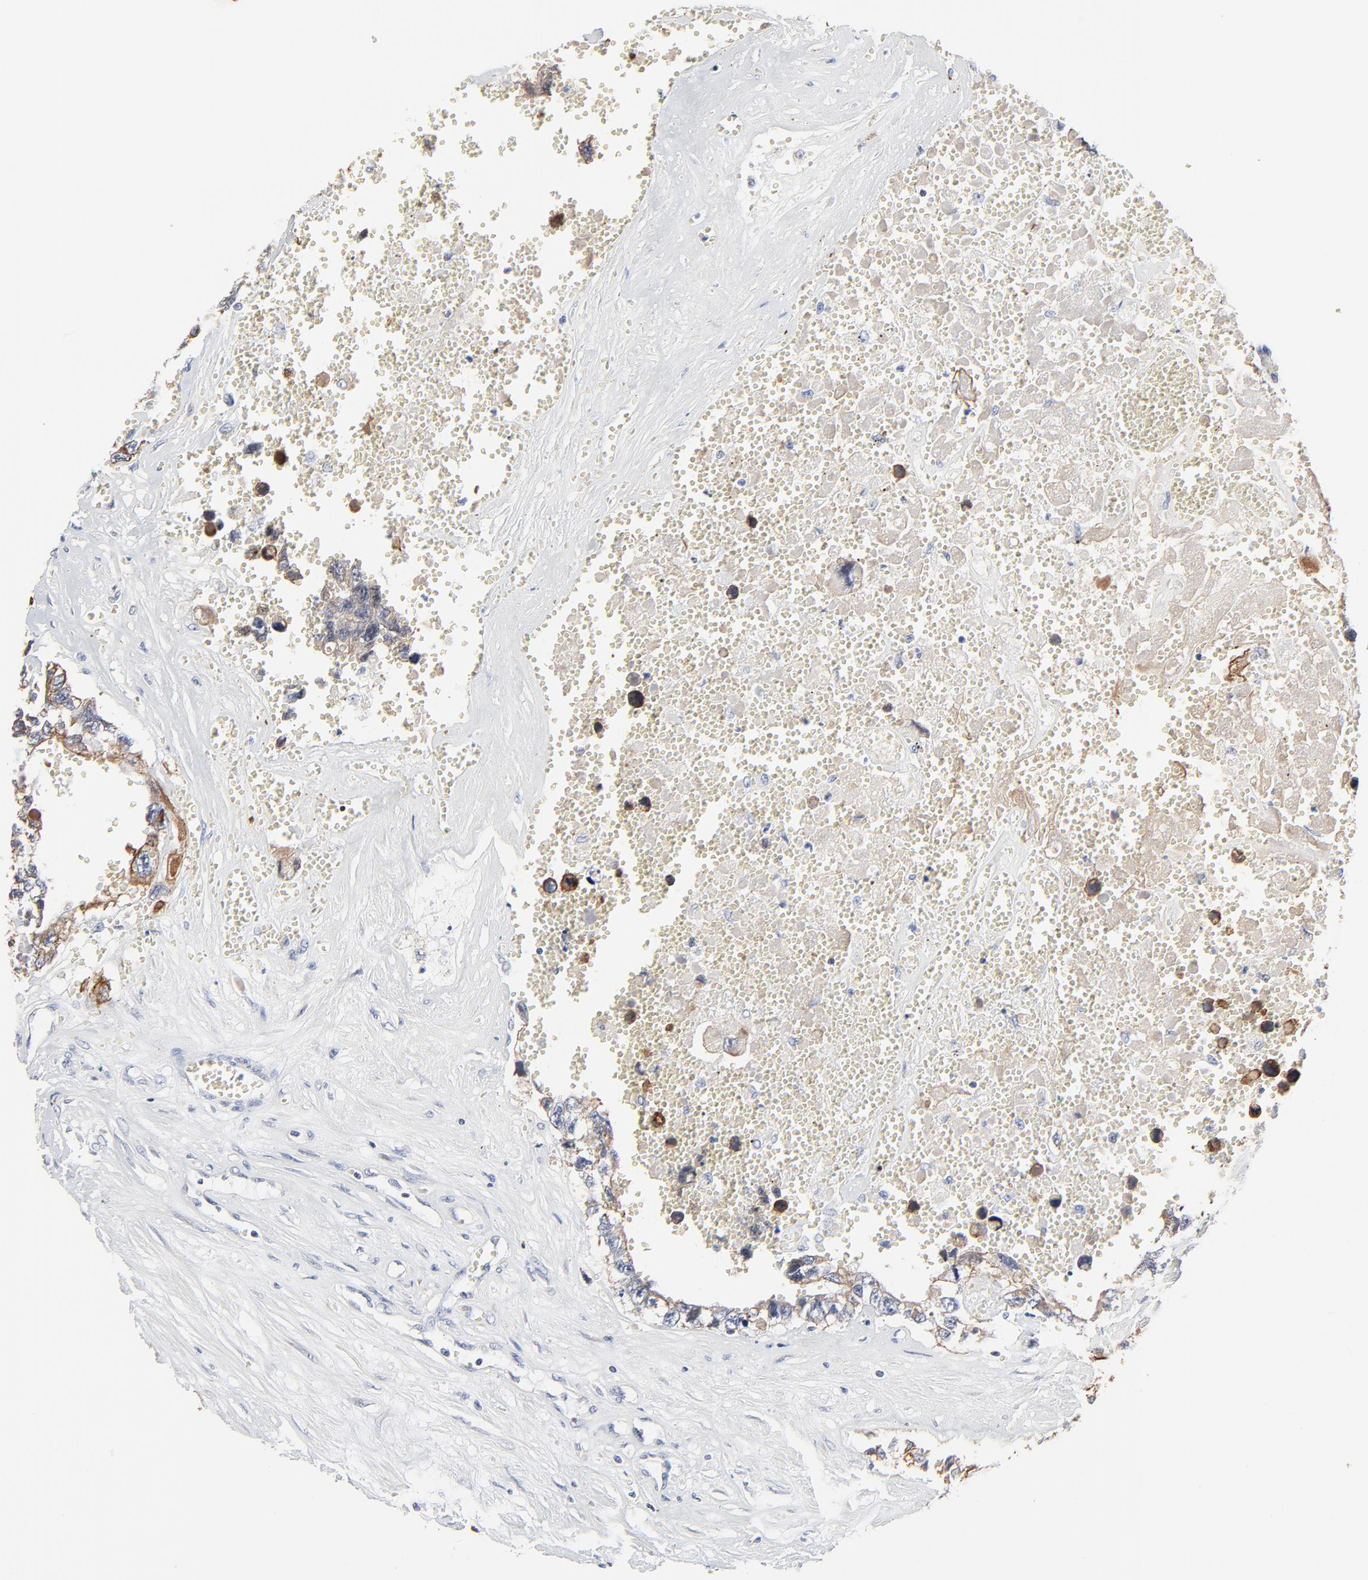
{"staining": {"intensity": "weak", "quantity": ">75%", "location": "cytoplasmic/membranous"}, "tissue": "testis cancer", "cell_type": "Tumor cells", "image_type": "cancer", "snomed": [{"axis": "morphology", "description": "Carcinoma, Embryonal, NOS"}, {"axis": "topography", "description": "Testis"}], "caption": "Human embryonal carcinoma (testis) stained with a brown dye reveals weak cytoplasmic/membranous positive positivity in about >75% of tumor cells.", "gene": "LNX1", "patient": {"sex": "male", "age": 31}}